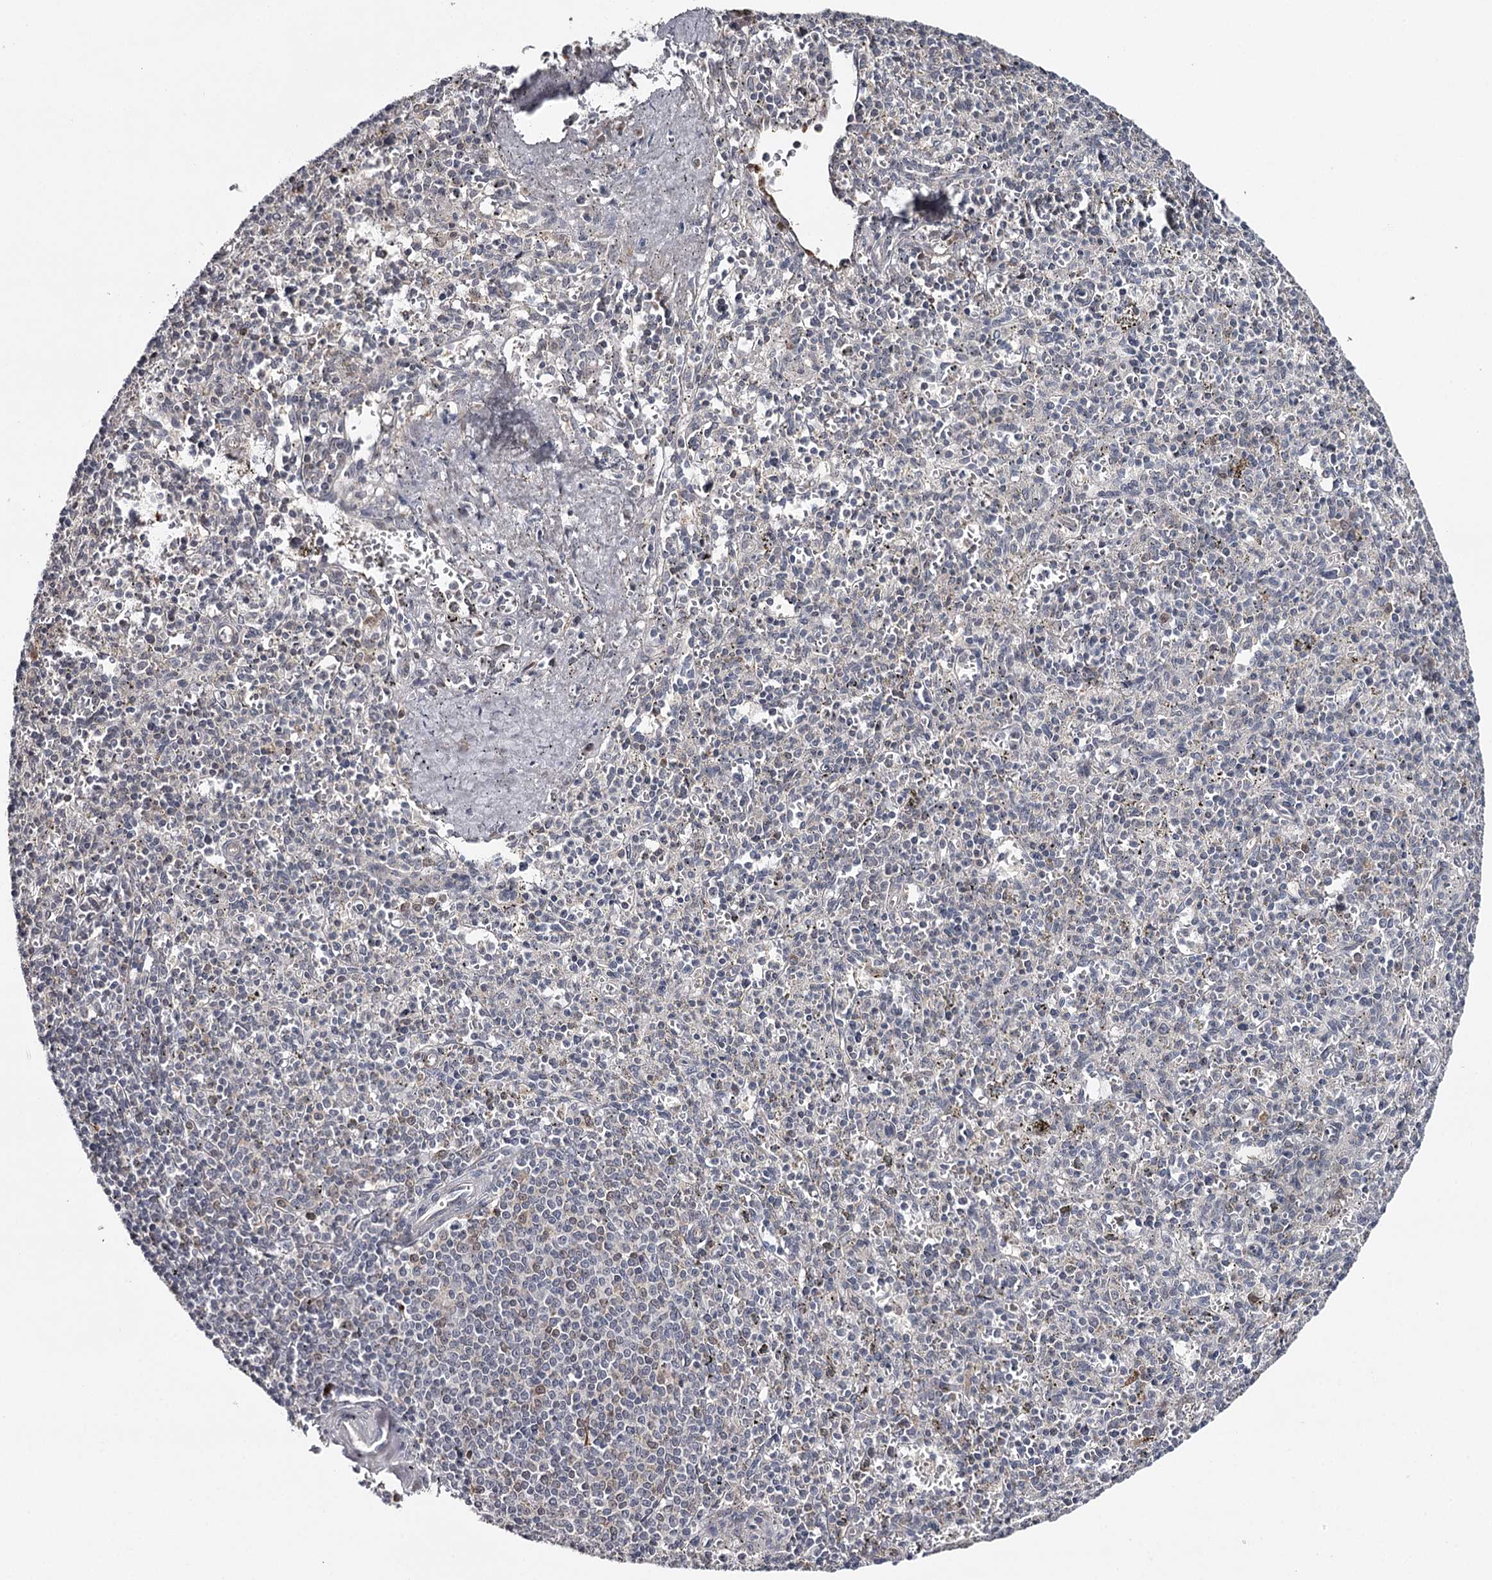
{"staining": {"intensity": "negative", "quantity": "none", "location": "none"}, "tissue": "spleen", "cell_type": "Cells in red pulp", "image_type": "normal", "snomed": [{"axis": "morphology", "description": "Normal tissue, NOS"}, {"axis": "topography", "description": "Spleen"}], "caption": "Histopathology image shows no significant protein expression in cells in red pulp of normal spleen.", "gene": "GTSF1", "patient": {"sex": "male", "age": 72}}